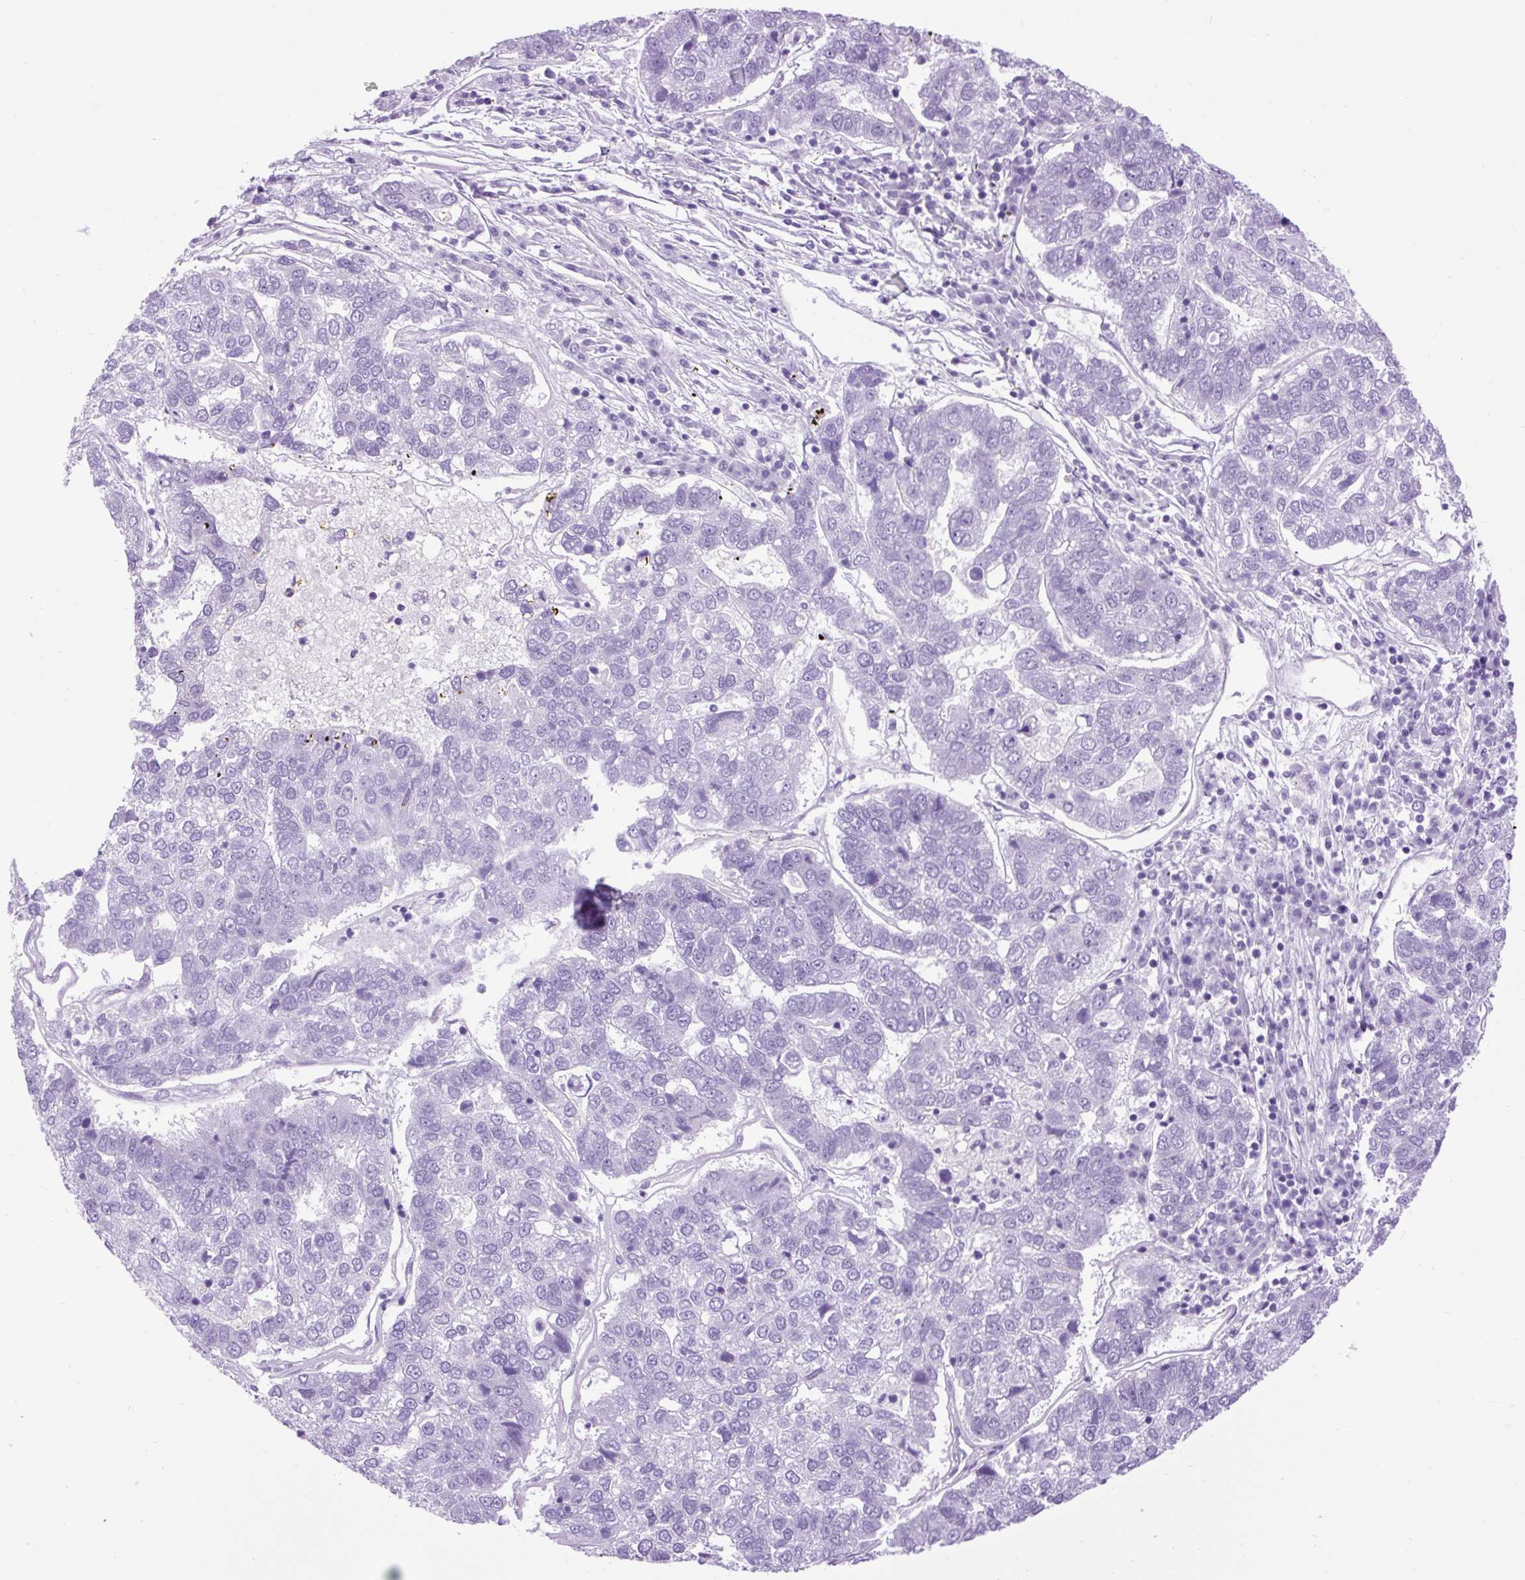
{"staining": {"intensity": "negative", "quantity": "none", "location": "none"}, "tissue": "pancreatic cancer", "cell_type": "Tumor cells", "image_type": "cancer", "snomed": [{"axis": "morphology", "description": "Adenocarcinoma, NOS"}, {"axis": "topography", "description": "Pancreas"}], "caption": "Tumor cells are negative for protein expression in human pancreatic cancer.", "gene": "DPP6", "patient": {"sex": "female", "age": 61}}